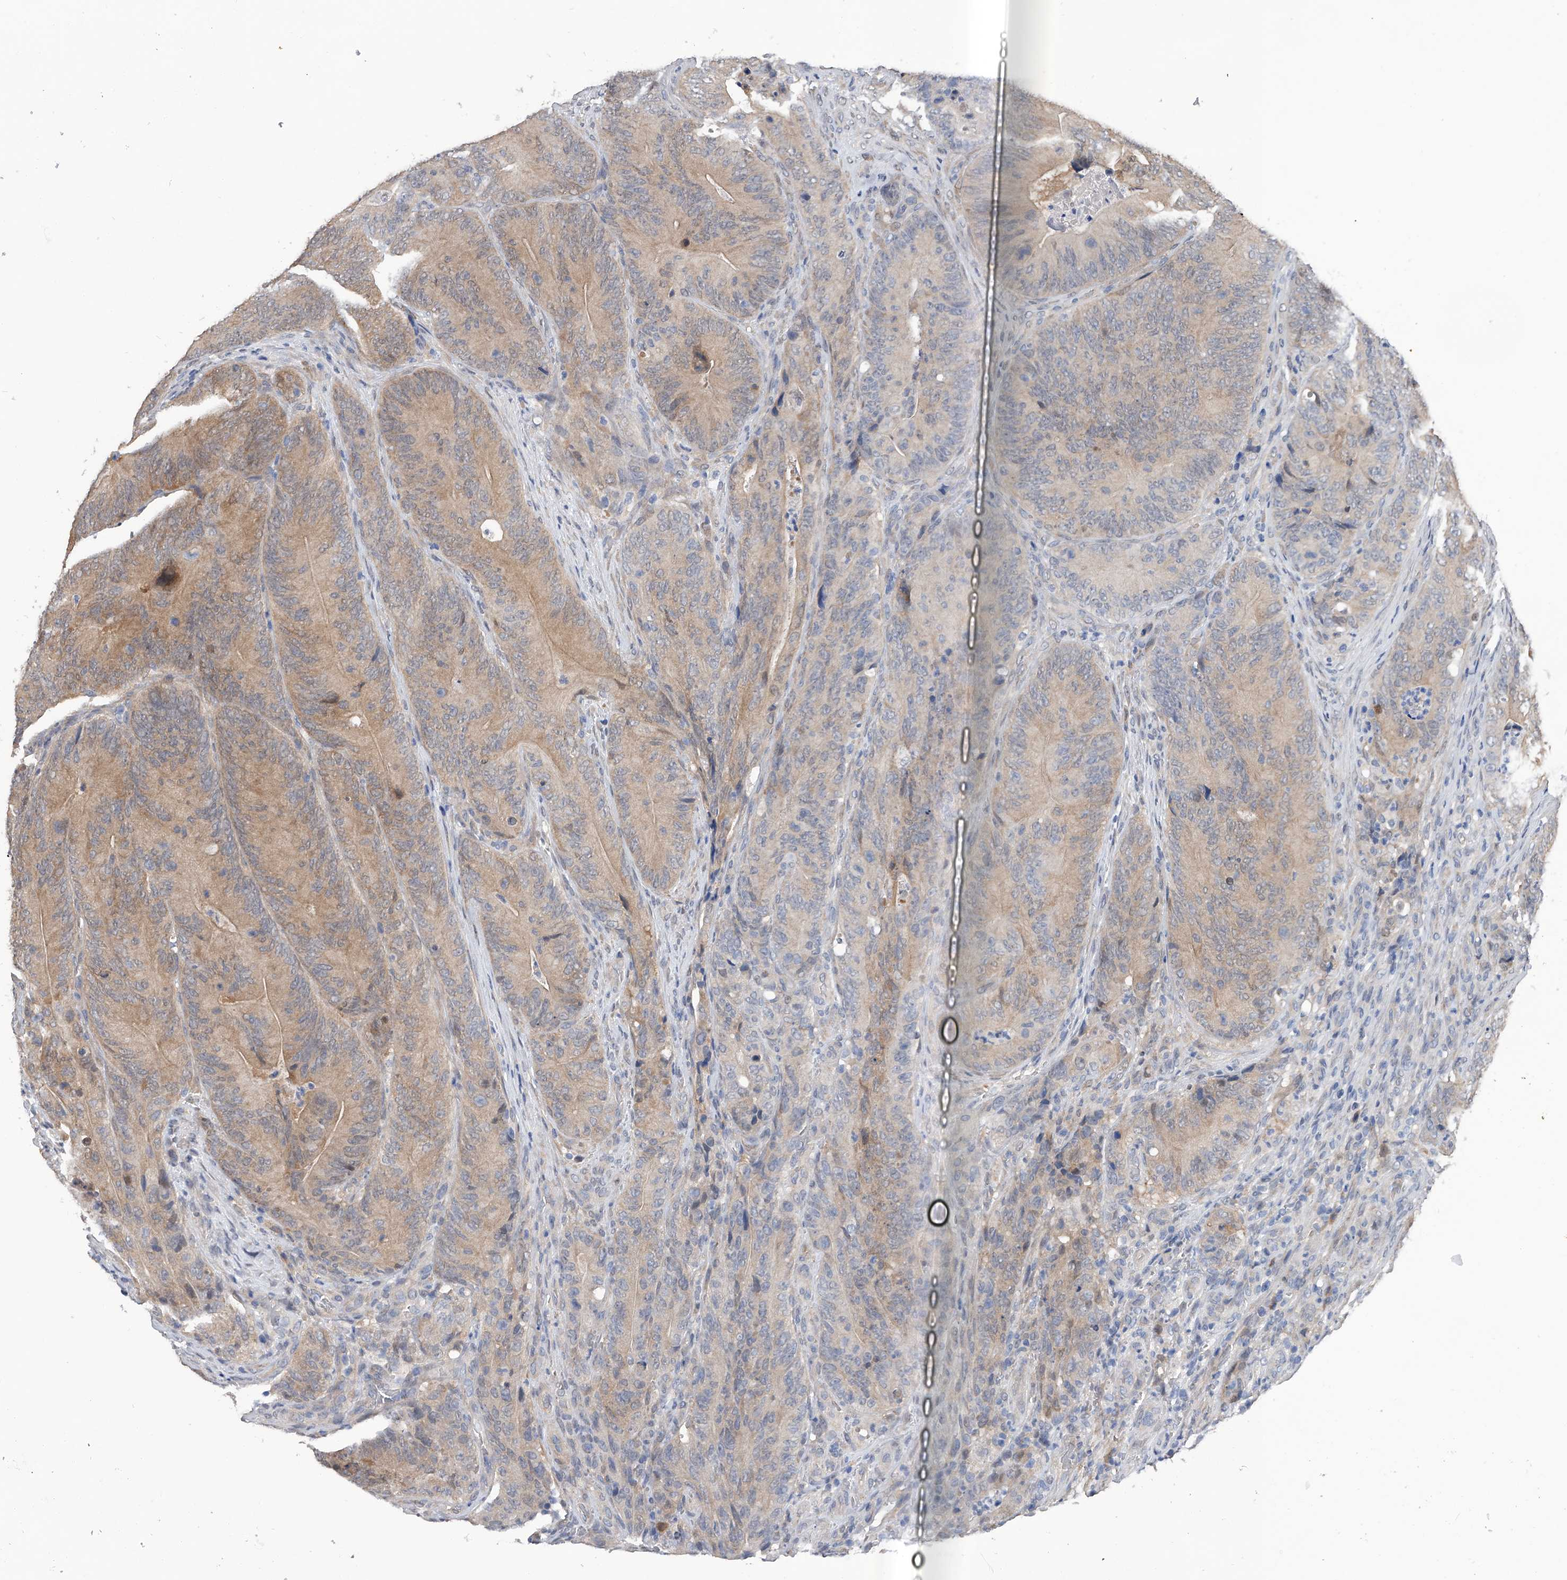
{"staining": {"intensity": "weak", "quantity": ">75%", "location": "cytoplasmic/membranous"}, "tissue": "colorectal cancer", "cell_type": "Tumor cells", "image_type": "cancer", "snomed": [{"axis": "morphology", "description": "Normal tissue, NOS"}, {"axis": "topography", "description": "Colon"}], "caption": "Human colorectal cancer stained with a brown dye demonstrates weak cytoplasmic/membranous positive positivity in about >75% of tumor cells.", "gene": "PGM3", "patient": {"sex": "female", "age": 82}}